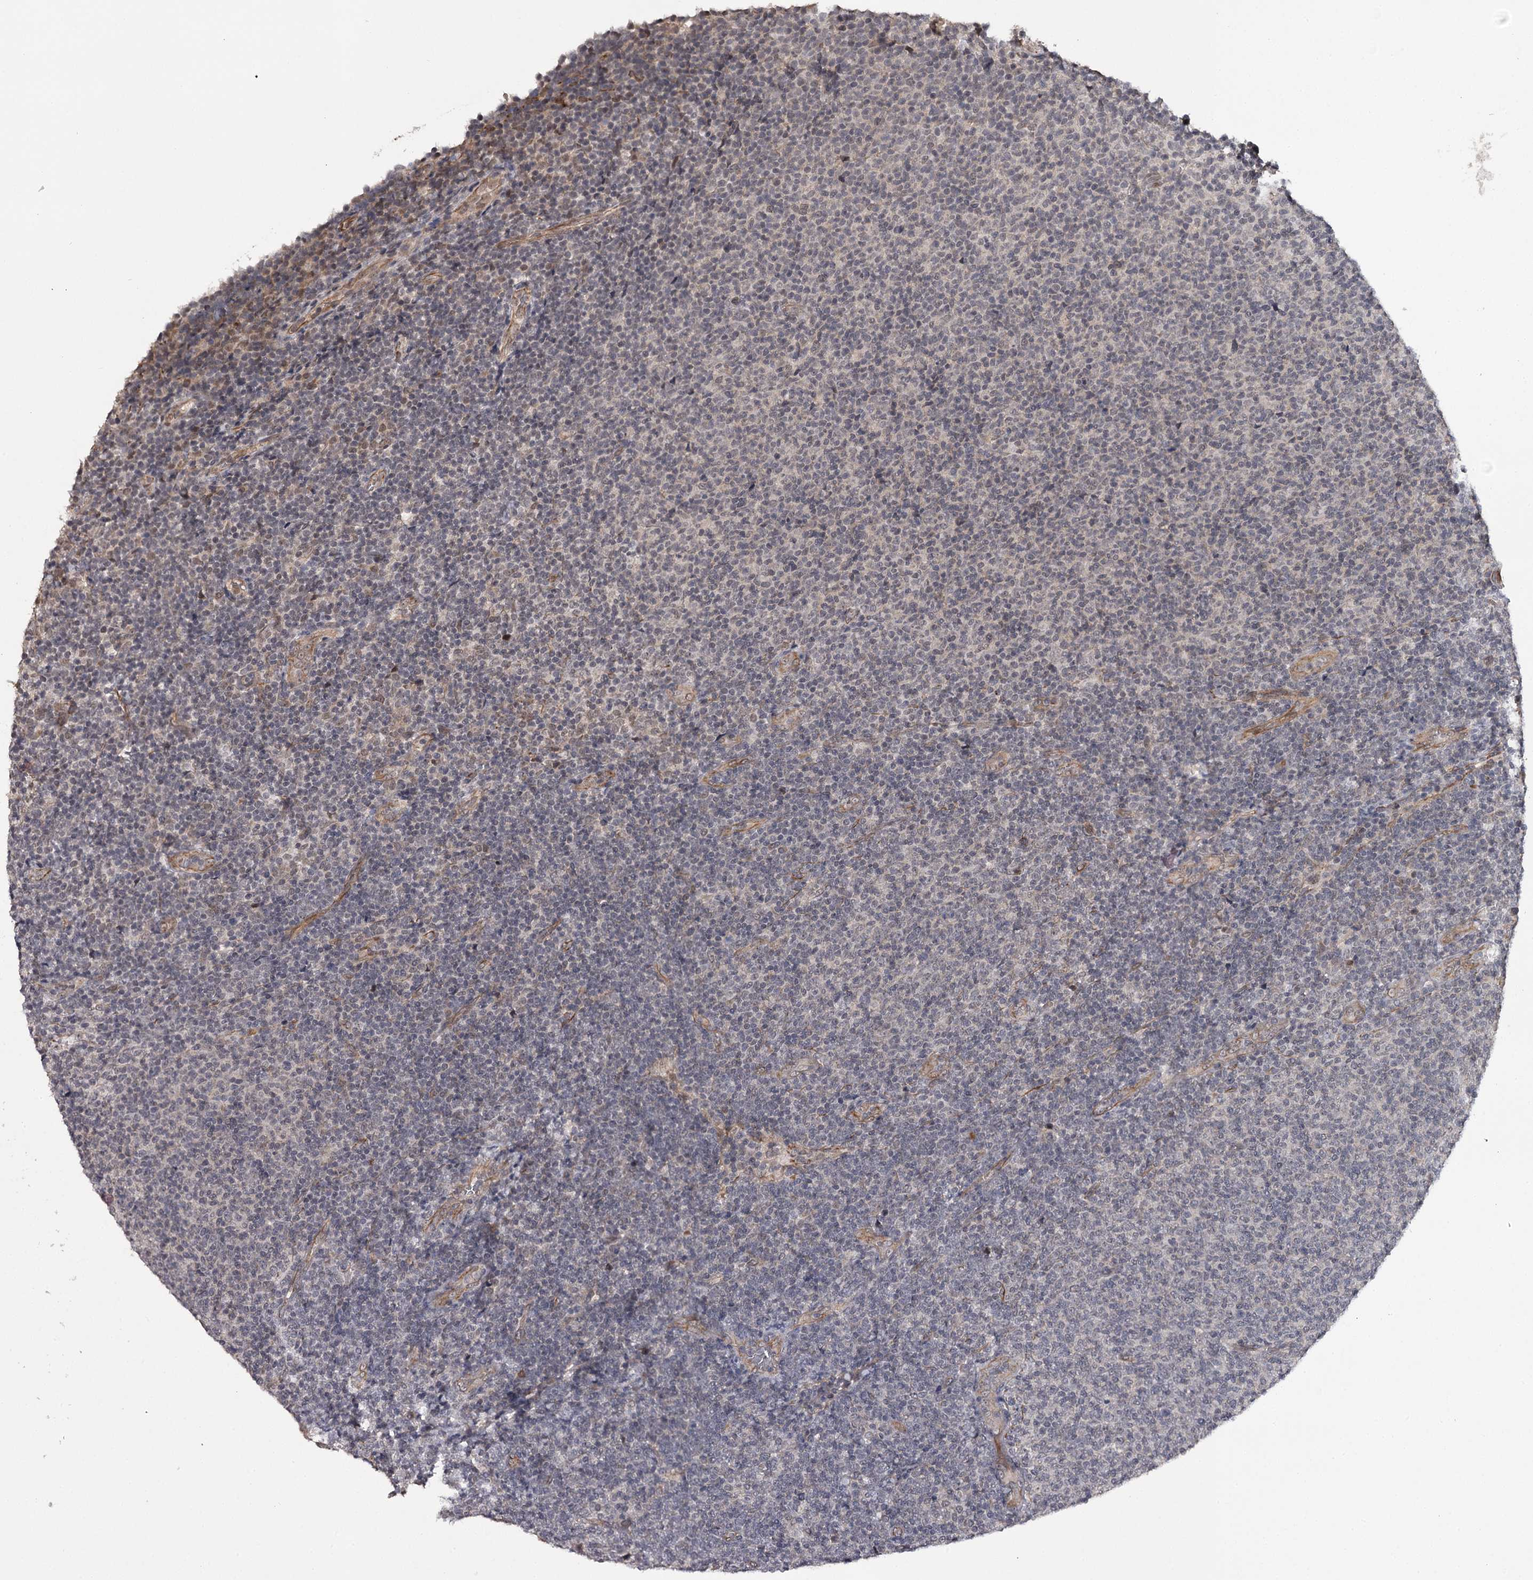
{"staining": {"intensity": "weak", "quantity": "<25%", "location": "nuclear"}, "tissue": "lymphoma", "cell_type": "Tumor cells", "image_type": "cancer", "snomed": [{"axis": "morphology", "description": "Malignant lymphoma, non-Hodgkin's type, Low grade"}, {"axis": "topography", "description": "Lymph node"}], "caption": "A high-resolution micrograph shows IHC staining of low-grade malignant lymphoma, non-Hodgkin's type, which demonstrates no significant staining in tumor cells.", "gene": "CWF19L2", "patient": {"sex": "male", "age": 66}}